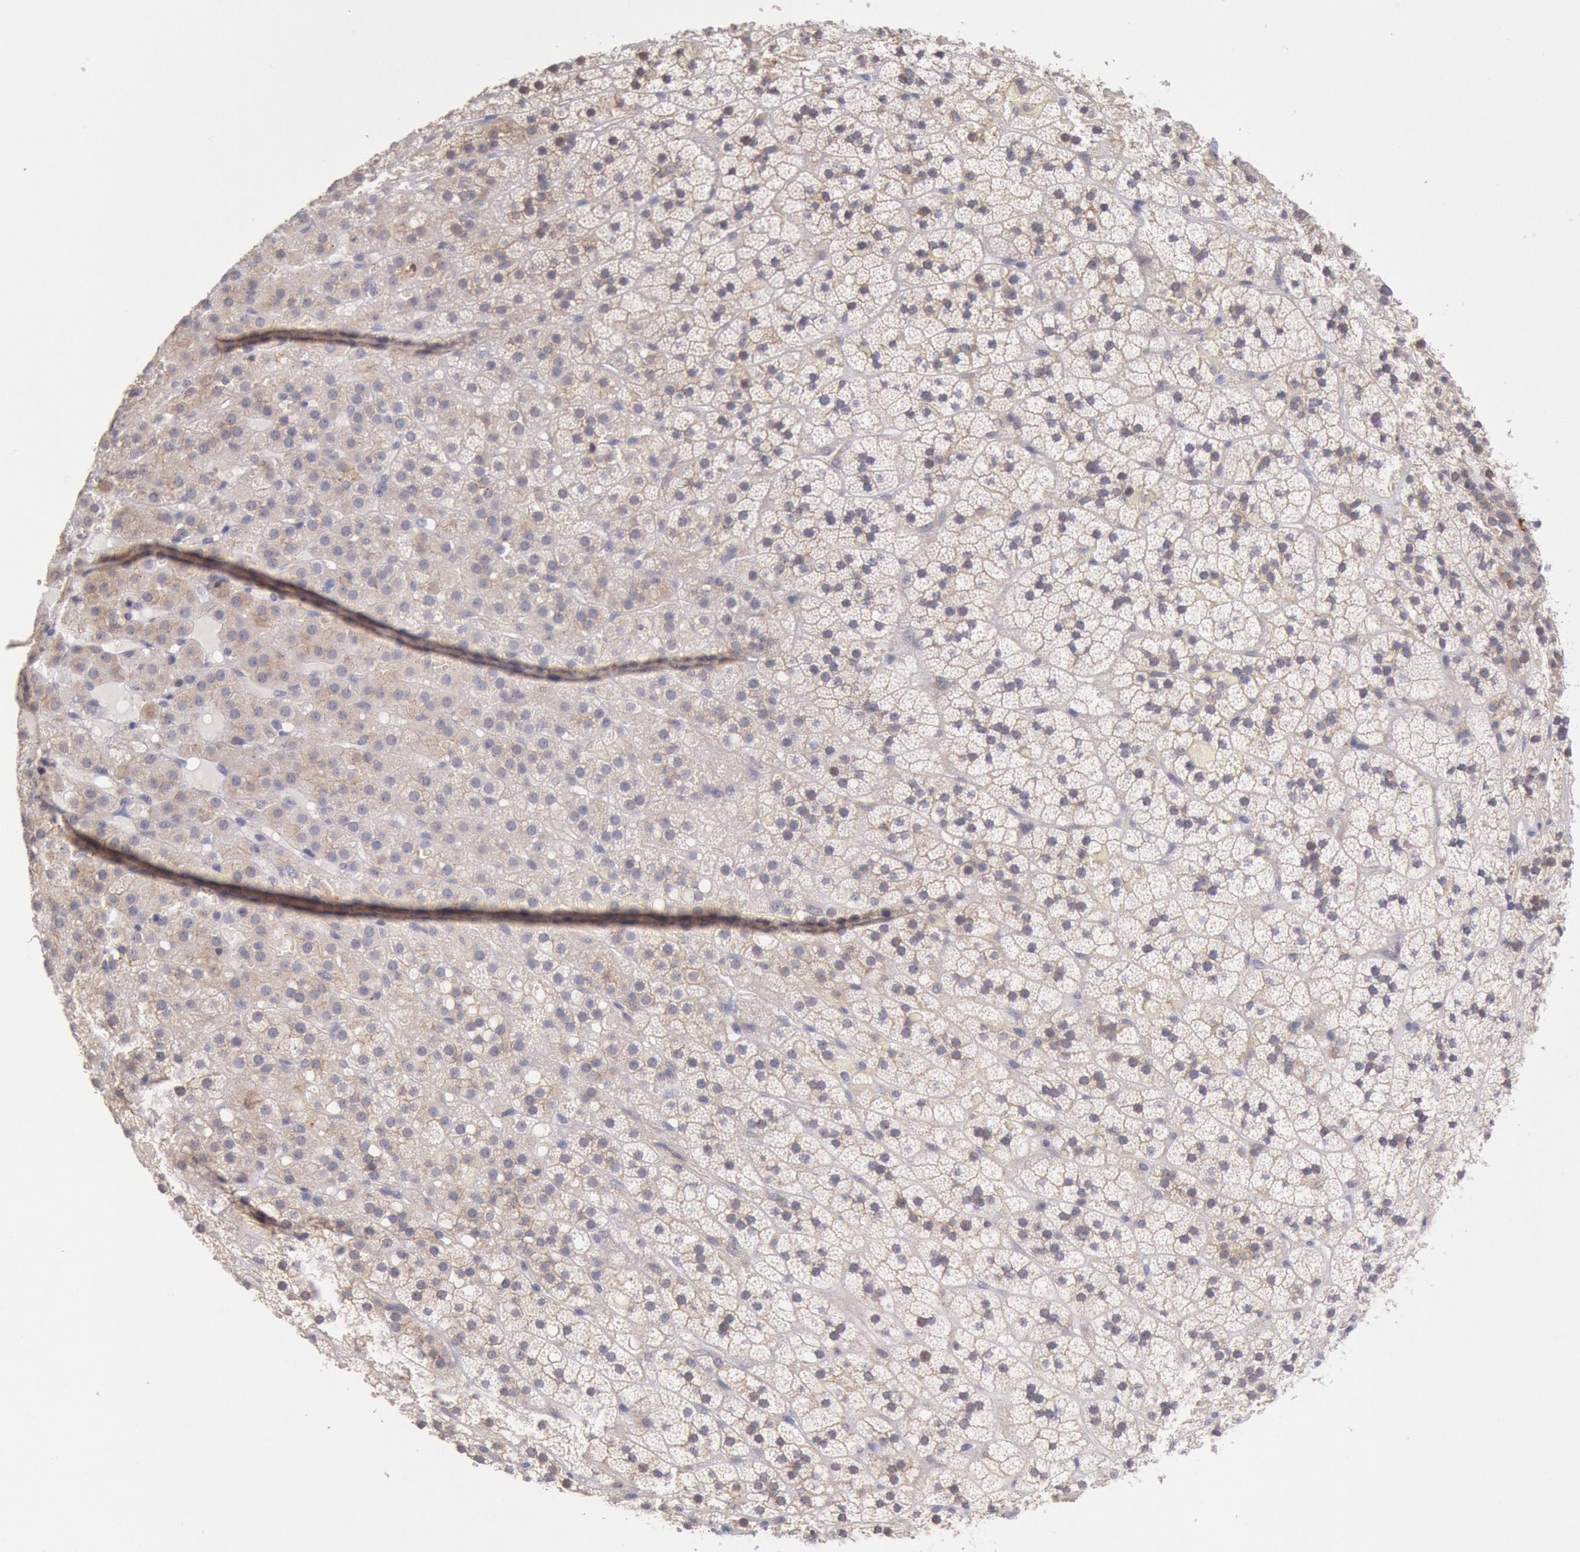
{"staining": {"intensity": "weak", "quantity": ">75%", "location": "cytoplasmic/membranous"}, "tissue": "adrenal gland", "cell_type": "Glandular cells", "image_type": "normal", "snomed": [{"axis": "morphology", "description": "Normal tissue, NOS"}, {"axis": "topography", "description": "Adrenal gland"}], "caption": "Brown immunohistochemical staining in normal human adrenal gland displays weak cytoplasmic/membranous staining in about >75% of glandular cells.", "gene": "GAL3ST1", "patient": {"sex": "male", "age": 35}}